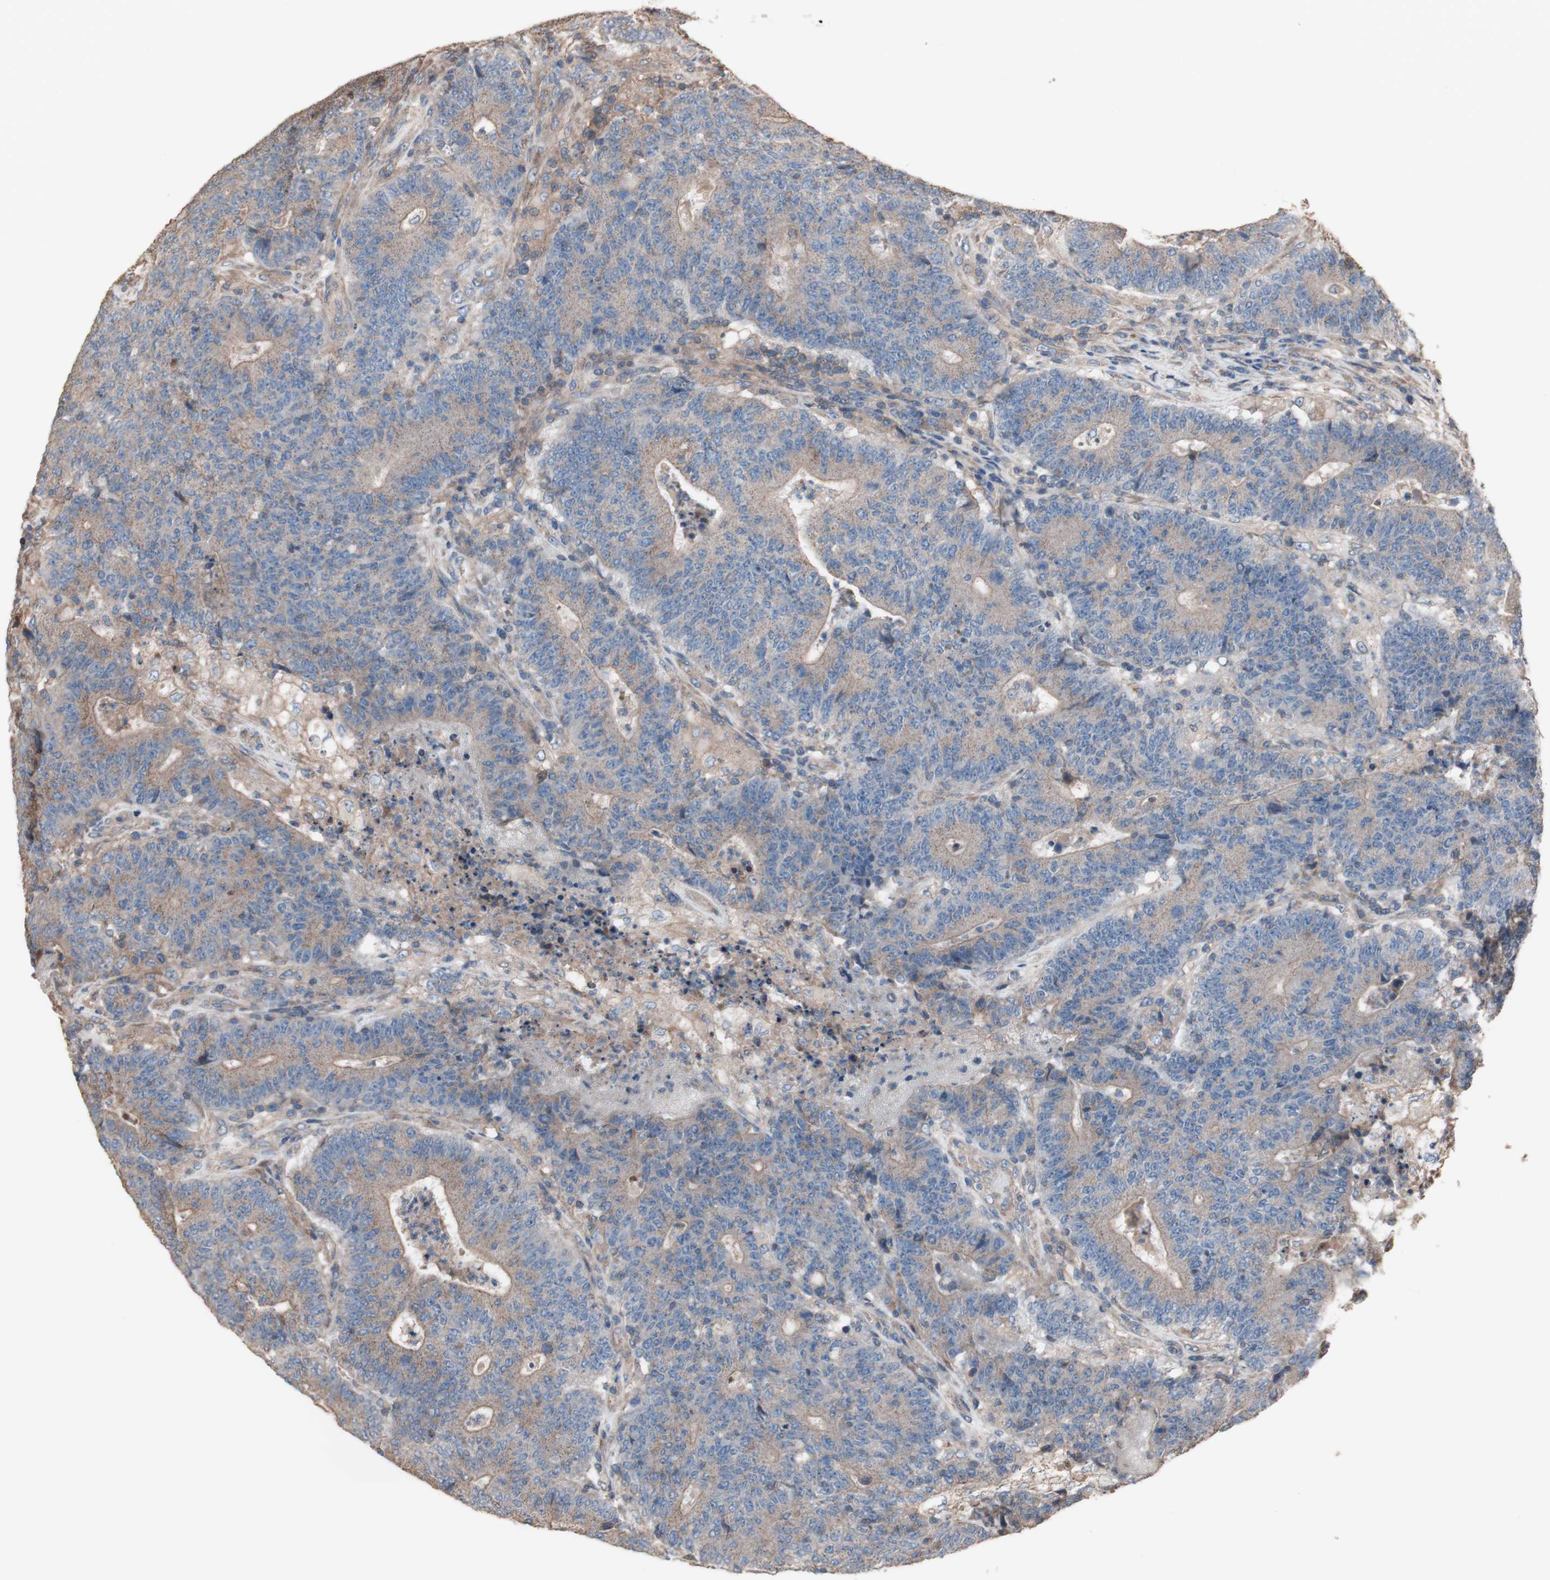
{"staining": {"intensity": "weak", "quantity": ">75%", "location": "cytoplasmic/membranous"}, "tissue": "colorectal cancer", "cell_type": "Tumor cells", "image_type": "cancer", "snomed": [{"axis": "morphology", "description": "Normal tissue, NOS"}, {"axis": "morphology", "description": "Adenocarcinoma, NOS"}, {"axis": "topography", "description": "Colon"}], "caption": "Immunohistochemical staining of colorectal cancer (adenocarcinoma) demonstrates weak cytoplasmic/membranous protein staining in approximately >75% of tumor cells.", "gene": "COPB1", "patient": {"sex": "female", "age": 75}}